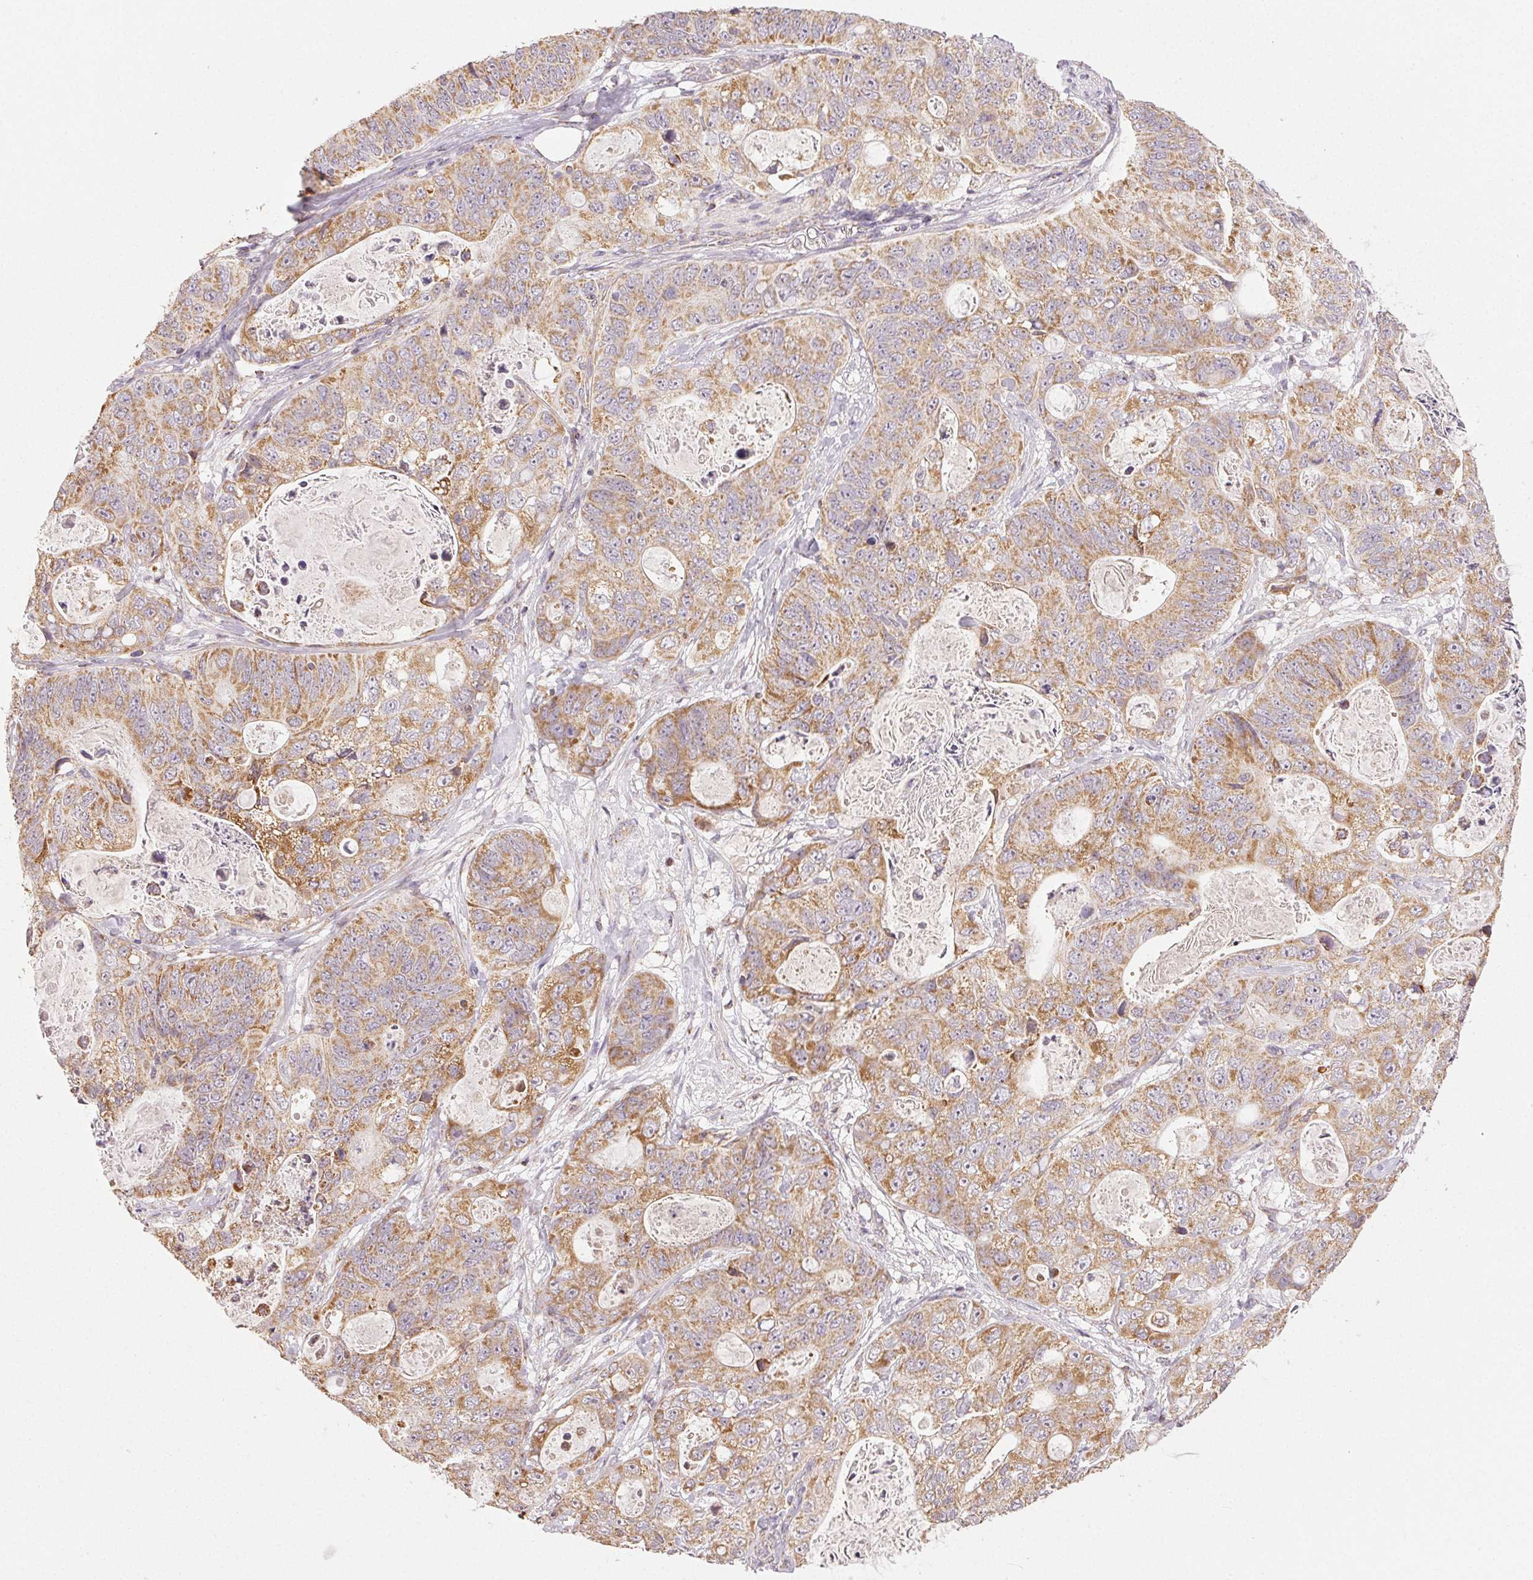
{"staining": {"intensity": "moderate", "quantity": ">75%", "location": "cytoplasmic/membranous"}, "tissue": "stomach cancer", "cell_type": "Tumor cells", "image_type": "cancer", "snomed": [{"axis": "morphology", "description": "Normal tissue, NOS"}, {"axis": "morphology", "description": "Adenocarcinoma, NOS"}, {"axis": "topography", "description": "Stomach"}], "caption": "The image displays staining of stomach cancer (adenocarcinoma), revealing moderate cytoplasmic/membranous protein staining (brown color) within tumor cells. The protein is stained brown, and the nuclei are stained in blue (DAB IHC with brightfield microscopy, high magnification).", "gene": "CLASP1", "patient": {"sex": "female", "age": 89}}